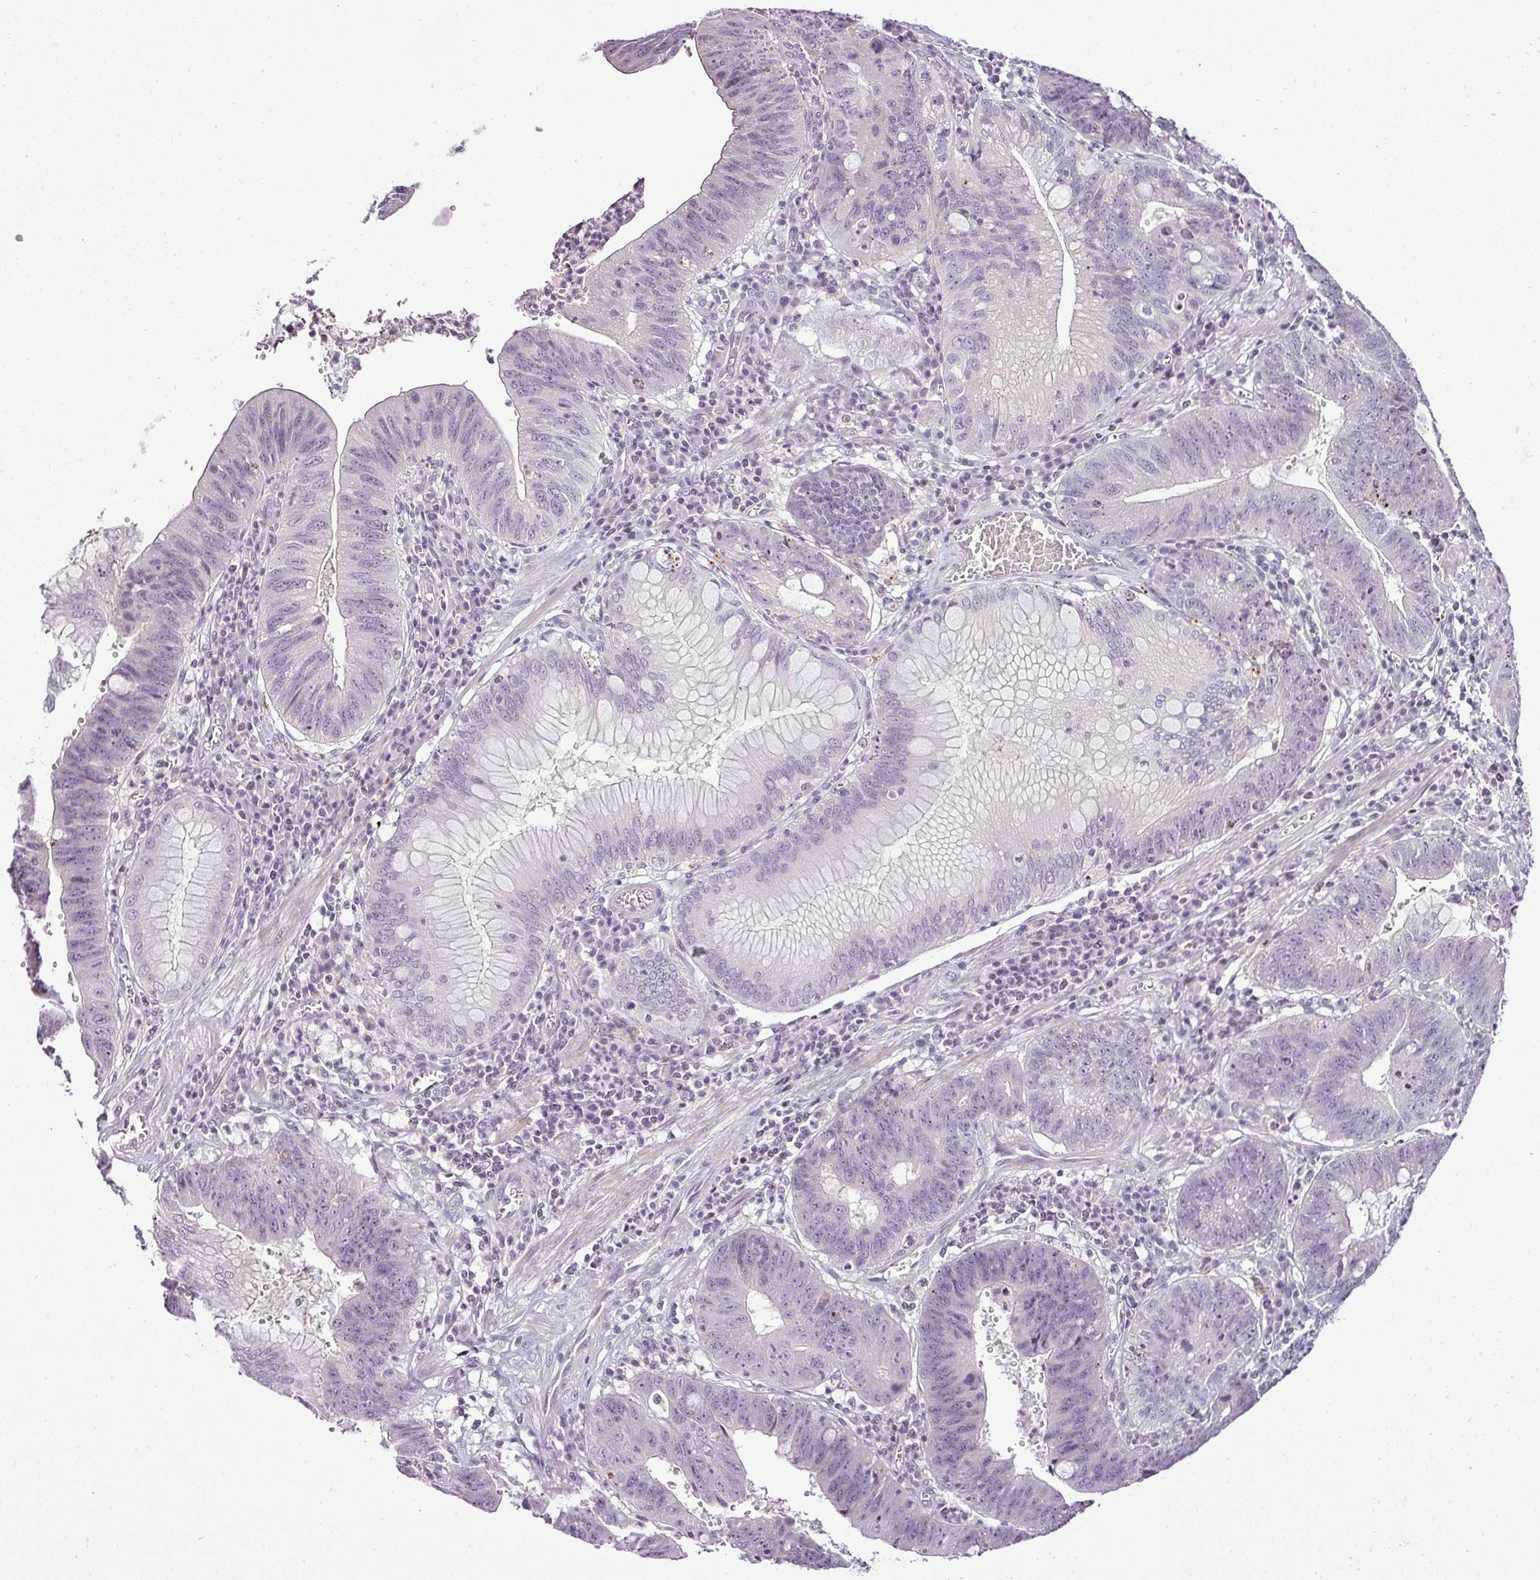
{"staining": {"intensity": "negative", "quantity": "none", "location": "none"}, "tissue": "stomach cancer", "cell_type": "Tumor cells", "image_type": "cancer", "snomed": [{"axis": "morphology", "description": "Adenocarcinoma, NOS"}, {"axis": "topography", "description": "Stomach"}], "caption": "Stomach adenocarcinoma was stained to show a protein in brown. There is no significant positivity in tumor cells. (DAB immunohistochemistry (IHC), high magnification).", "gene": "TEX30", "patient": {"sex": "male", "age": 59}}